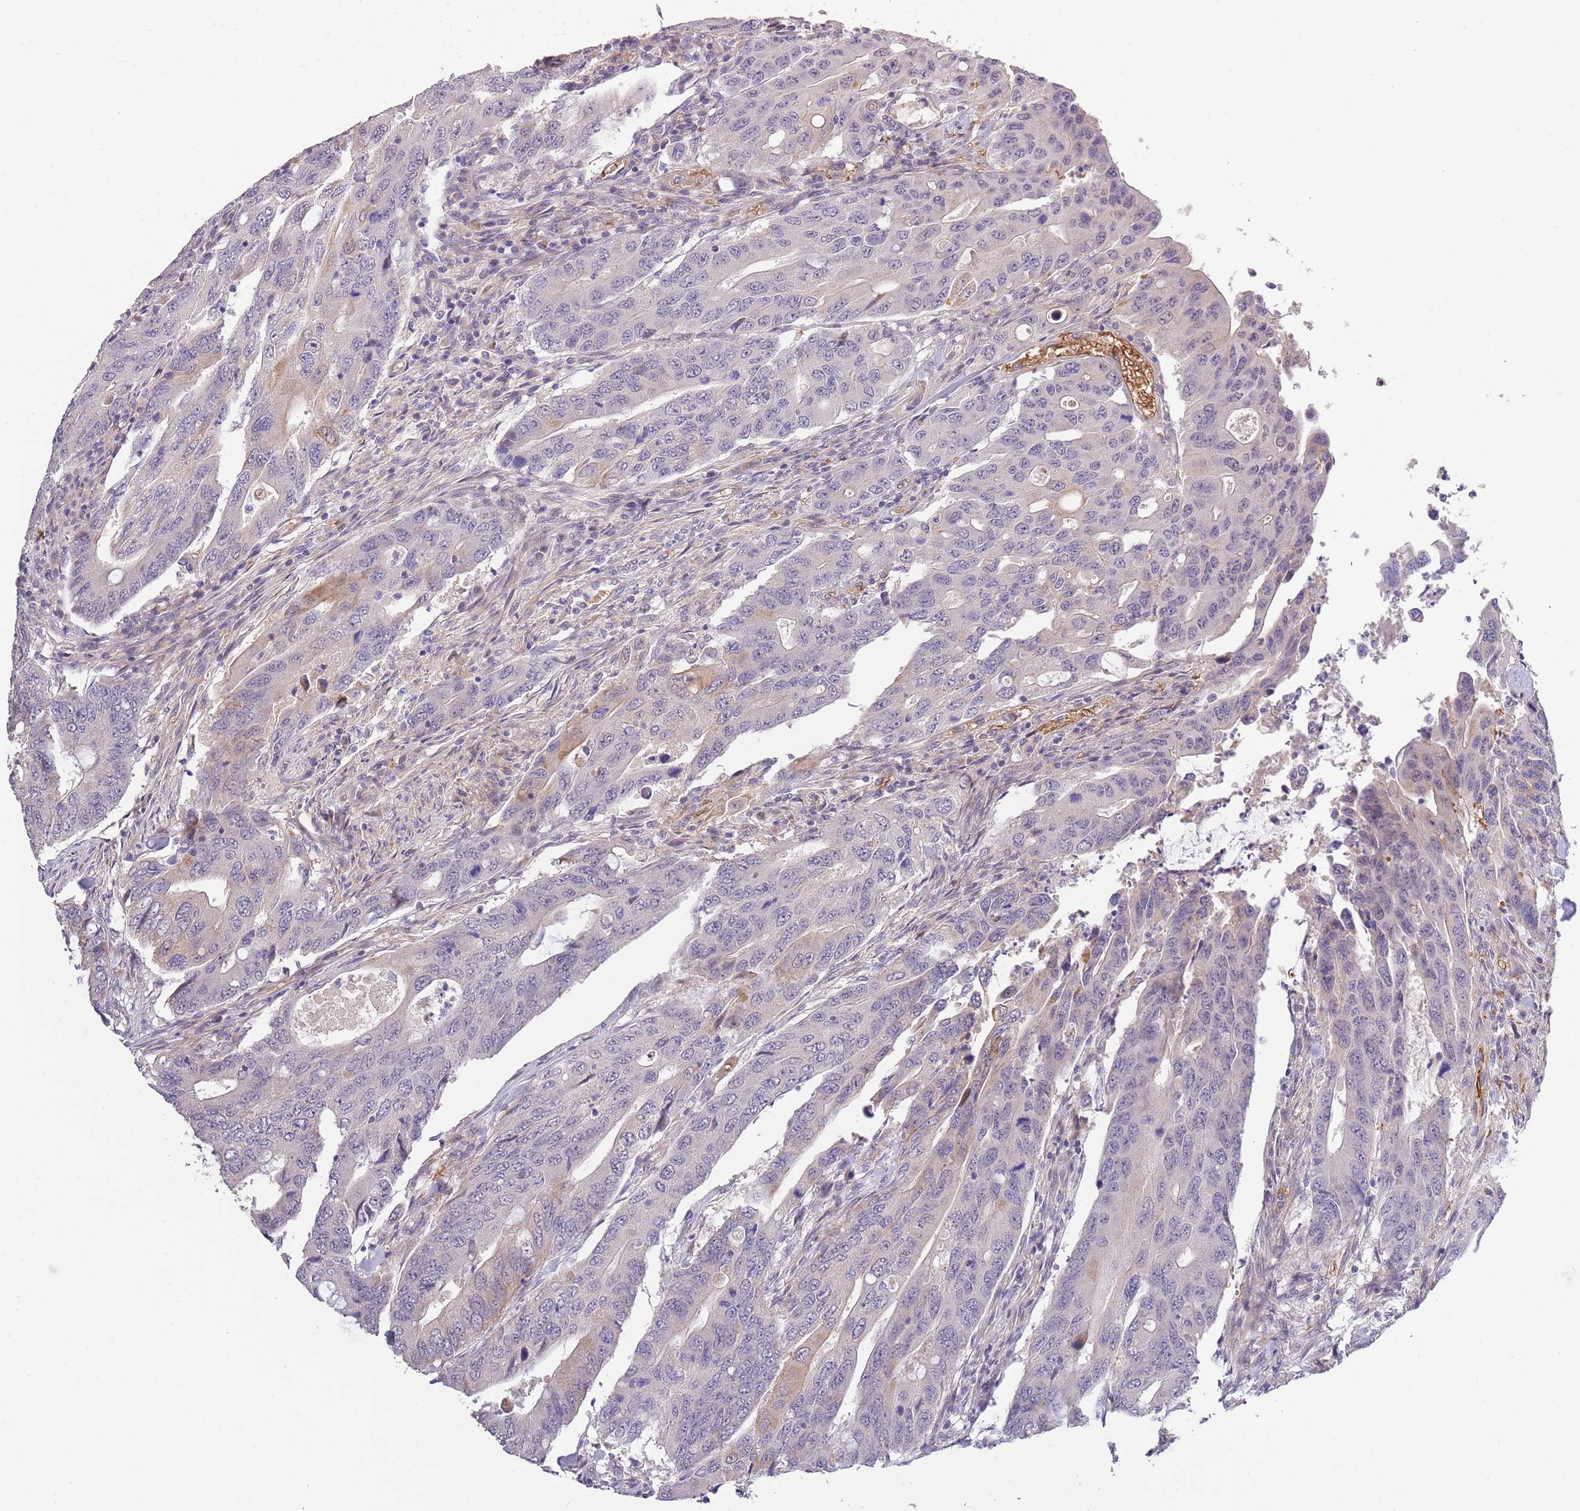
{"staining": {"intensity": "weak", "quantity": "<25%", "location": "cytoplasmic/membranous"}, "tissue": "colorectal cancer", "cell_type": "Tumor cells", "image_type": "cancer", "snomed": [{"axis": "morphology", "description": "Adenocarcinoma, NOS"}, {"axis": "topography", "description": "Colon"}], "caption": "The image demonstrates no staining of tumor cells in adenocarcinoma (colorectal).", "gene": "LIPJ", "patient": {"sex": "male", "age": 71}}